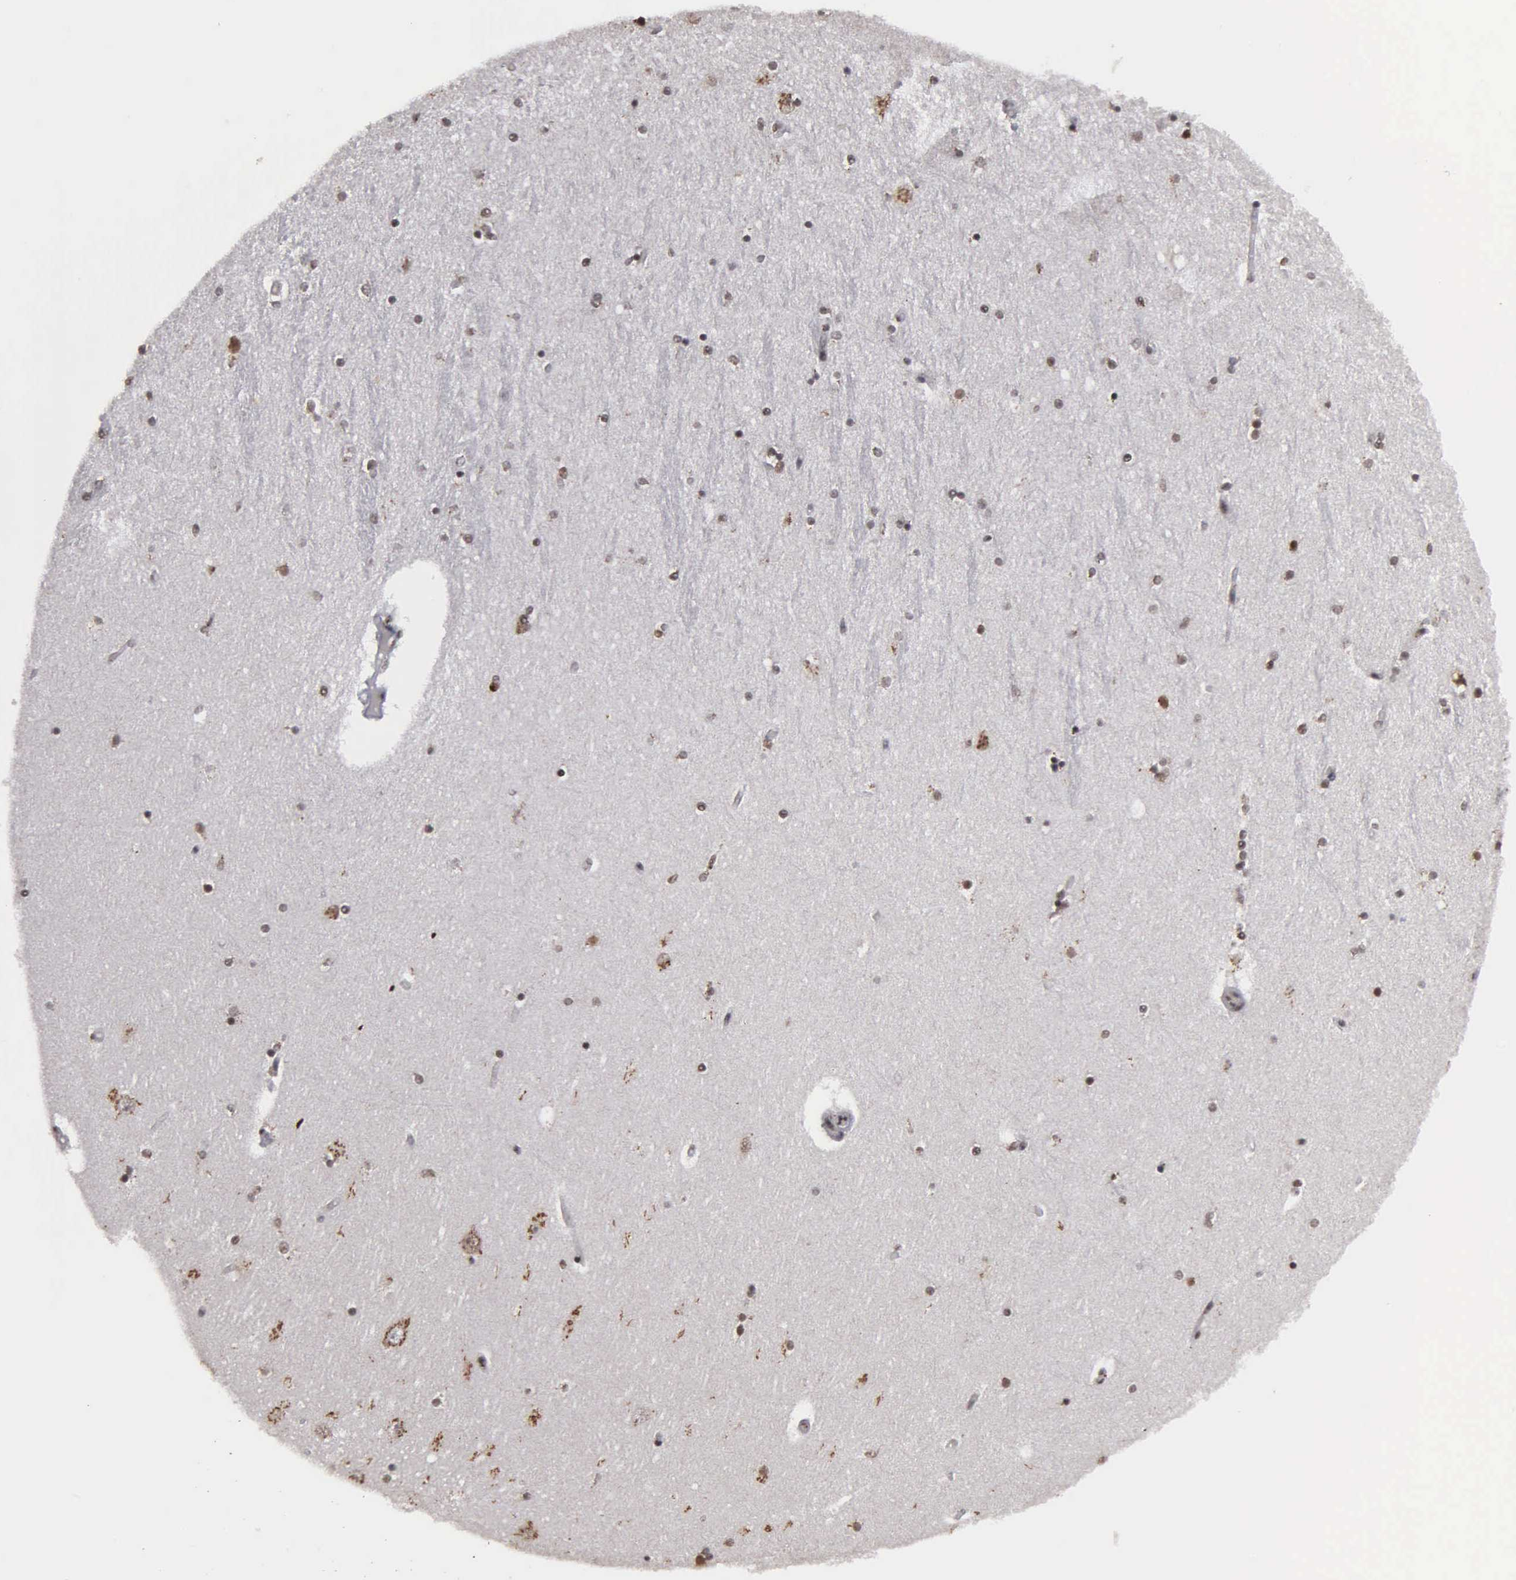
{"staining": {"intensity": "weak", "quantity": "<25%", "location": "nuclear"}, "tissue": "hippocampus", "cell_type": "Glial cells", "image_type": "normal", "snomed": [{"axis": "morphology", "description": "Normal tissue, NOS"}, {"axis": "topography", "description": "Hippocampus"}], "caption": "IHC micrograph of normal hippocampus: human hippocampus stained with DAB shows no significant protein staining in glial cells.", "gene": "GTF2A1", "patient": {"sex": "female", "age": 54}}